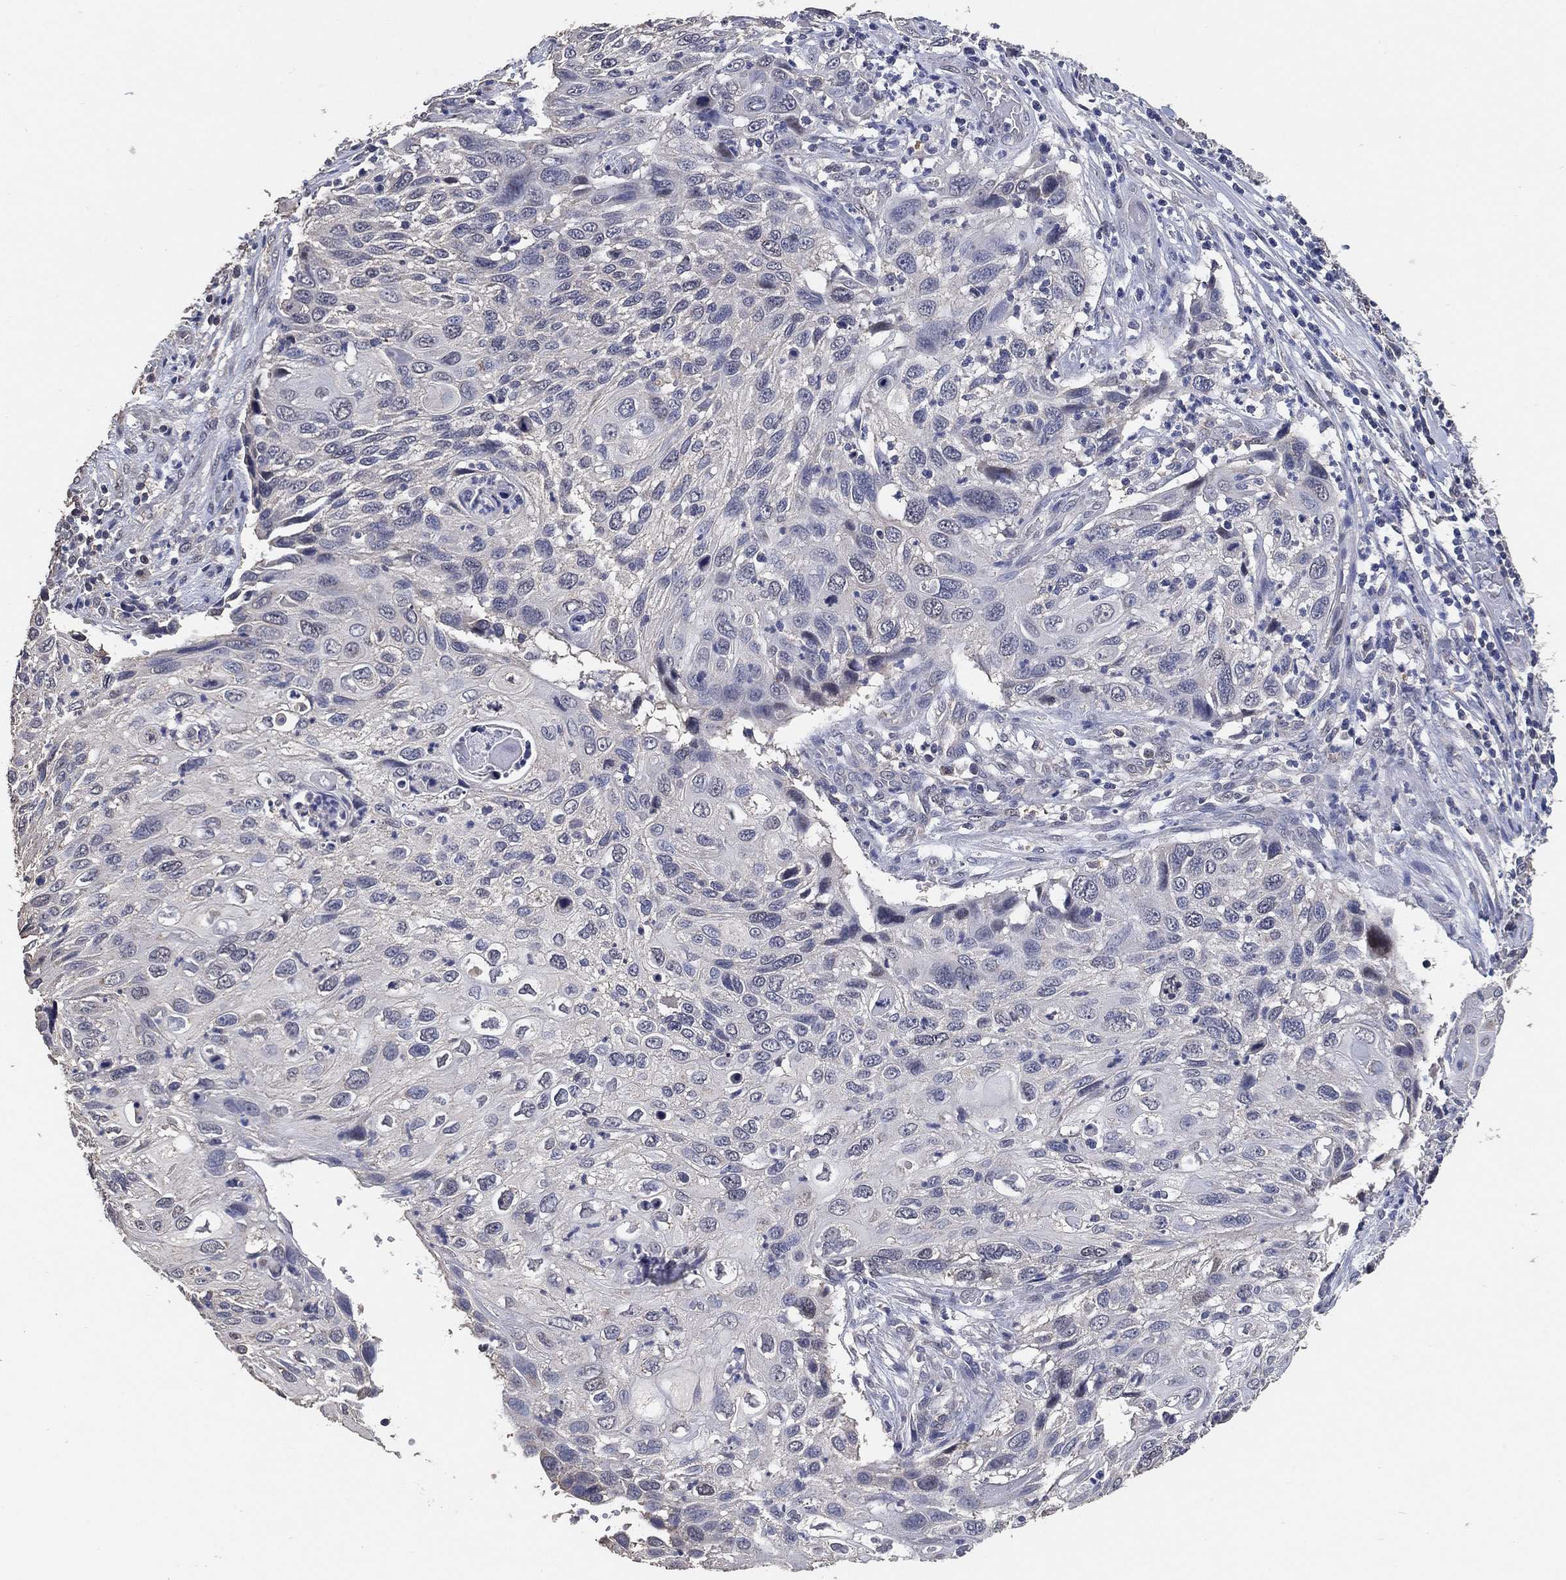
{"staining": {"intensity": "negative", "quantity": "none", "location": "none"}, "tissue": "cervical cancer", "cell_type": "Tumor cells", "image_type": "cancer", "snomed": [{"axis": "morphology", "description": "Squamous cell carcinoma, NOS"}, {"axis": "topography", "description": "Cervix"}], "caption": "Immunohistochemistry (IHC) of cervical cancer (squamous cell carcinoma) displays no positivity in tumor cells. The staining is performed using DAB (3,3'-diaminobenzidine) brown chromogen with nuclei counter-stained in using hematoxylin.", "gene": "KLK5", "patient": {"sex": "female", "age": 70}}